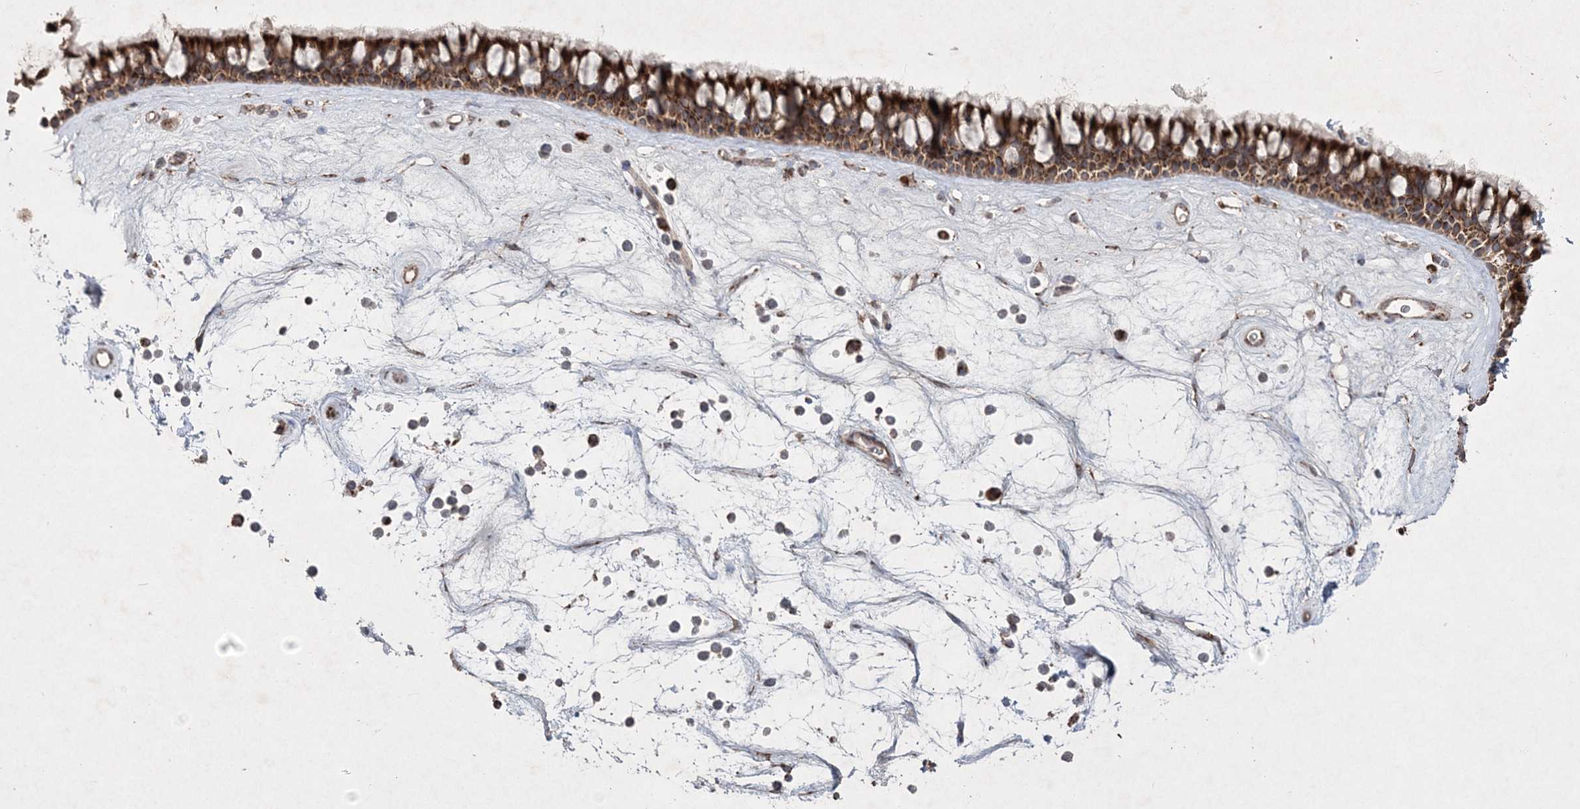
{"staining": {"intensity": "strong", "quantity": ">75%", "location": "cytoplasmic/membranous"}, "tissue": "nasopharynx", "cell_type": "Respiratory epithelial cells", "image_type": "normal", "snomed": [{"axis": "morphology", "description": "Normal tissue, NOS"}, {"axis": "topography", "description": "Nasopharynx"}], "caption": "This is a micrograph of immunohistochemistry (IHC) staining of benign nasopharynx, which shows strong staining in the cytoplasmic/membranous of respiratory epithelial cells.", "gene": "LRPPRC", "patient": {"sex": "male", "age": 64}}